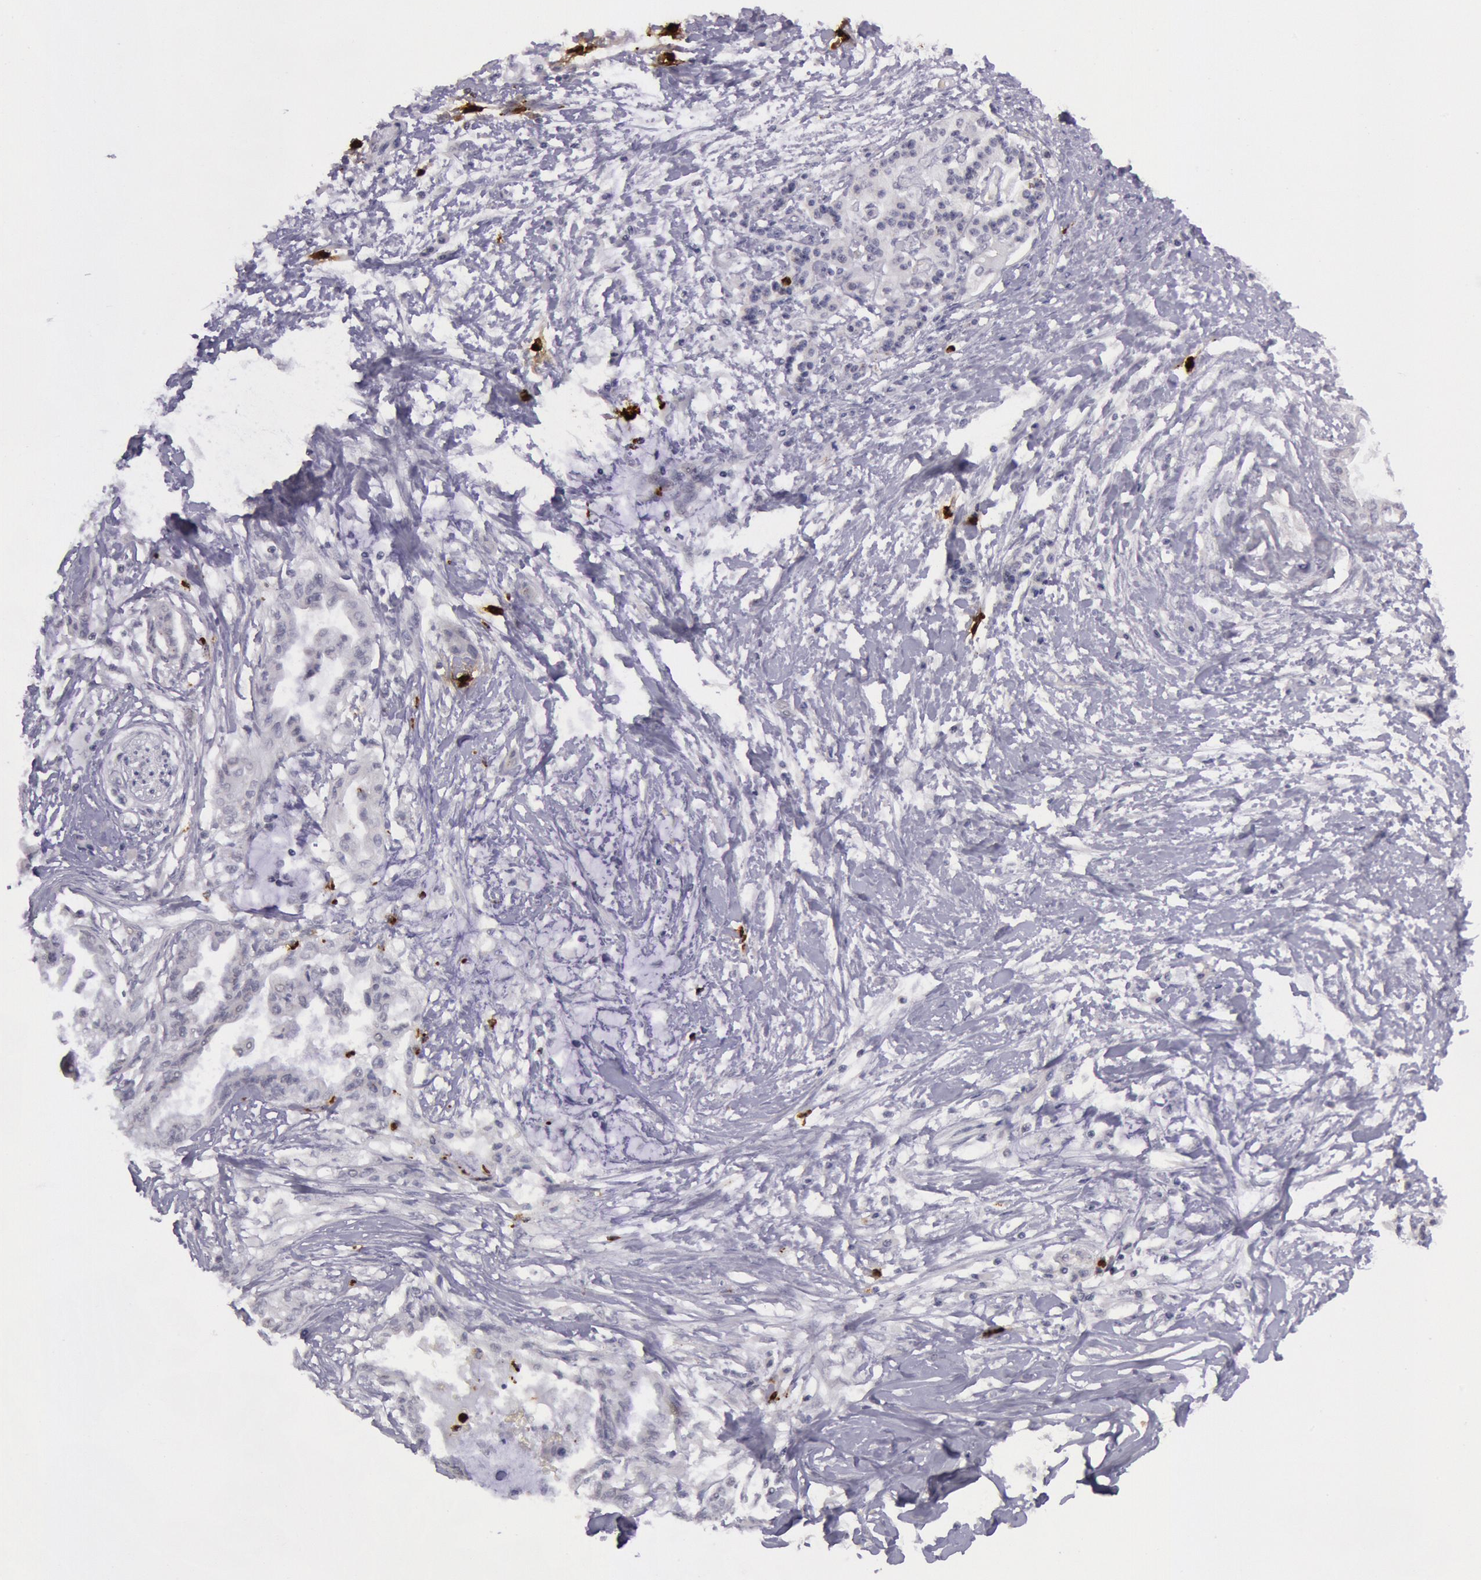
{"staining": {"intensity": "negative", "quantity": "none", "location": "none"}, "tissue": "pancreatic cancer", "cell_type": "Tumor cells", "image_type": "cancer", "snomed": [{"axis": "morphology", "description": "Adenocarcinoma, NOS"}, {"axis": "topography", "description": "Pancreas"}], "caption": "Immunohistochemistry image of neoplastic tissue: pancreatic cancer stained with DAB (3,3'-diaminobenzidine) reveals no significant protein expression in tumor cells.", "gene": "KDM6A", "patient": {"sex": "female", "age": 64}}